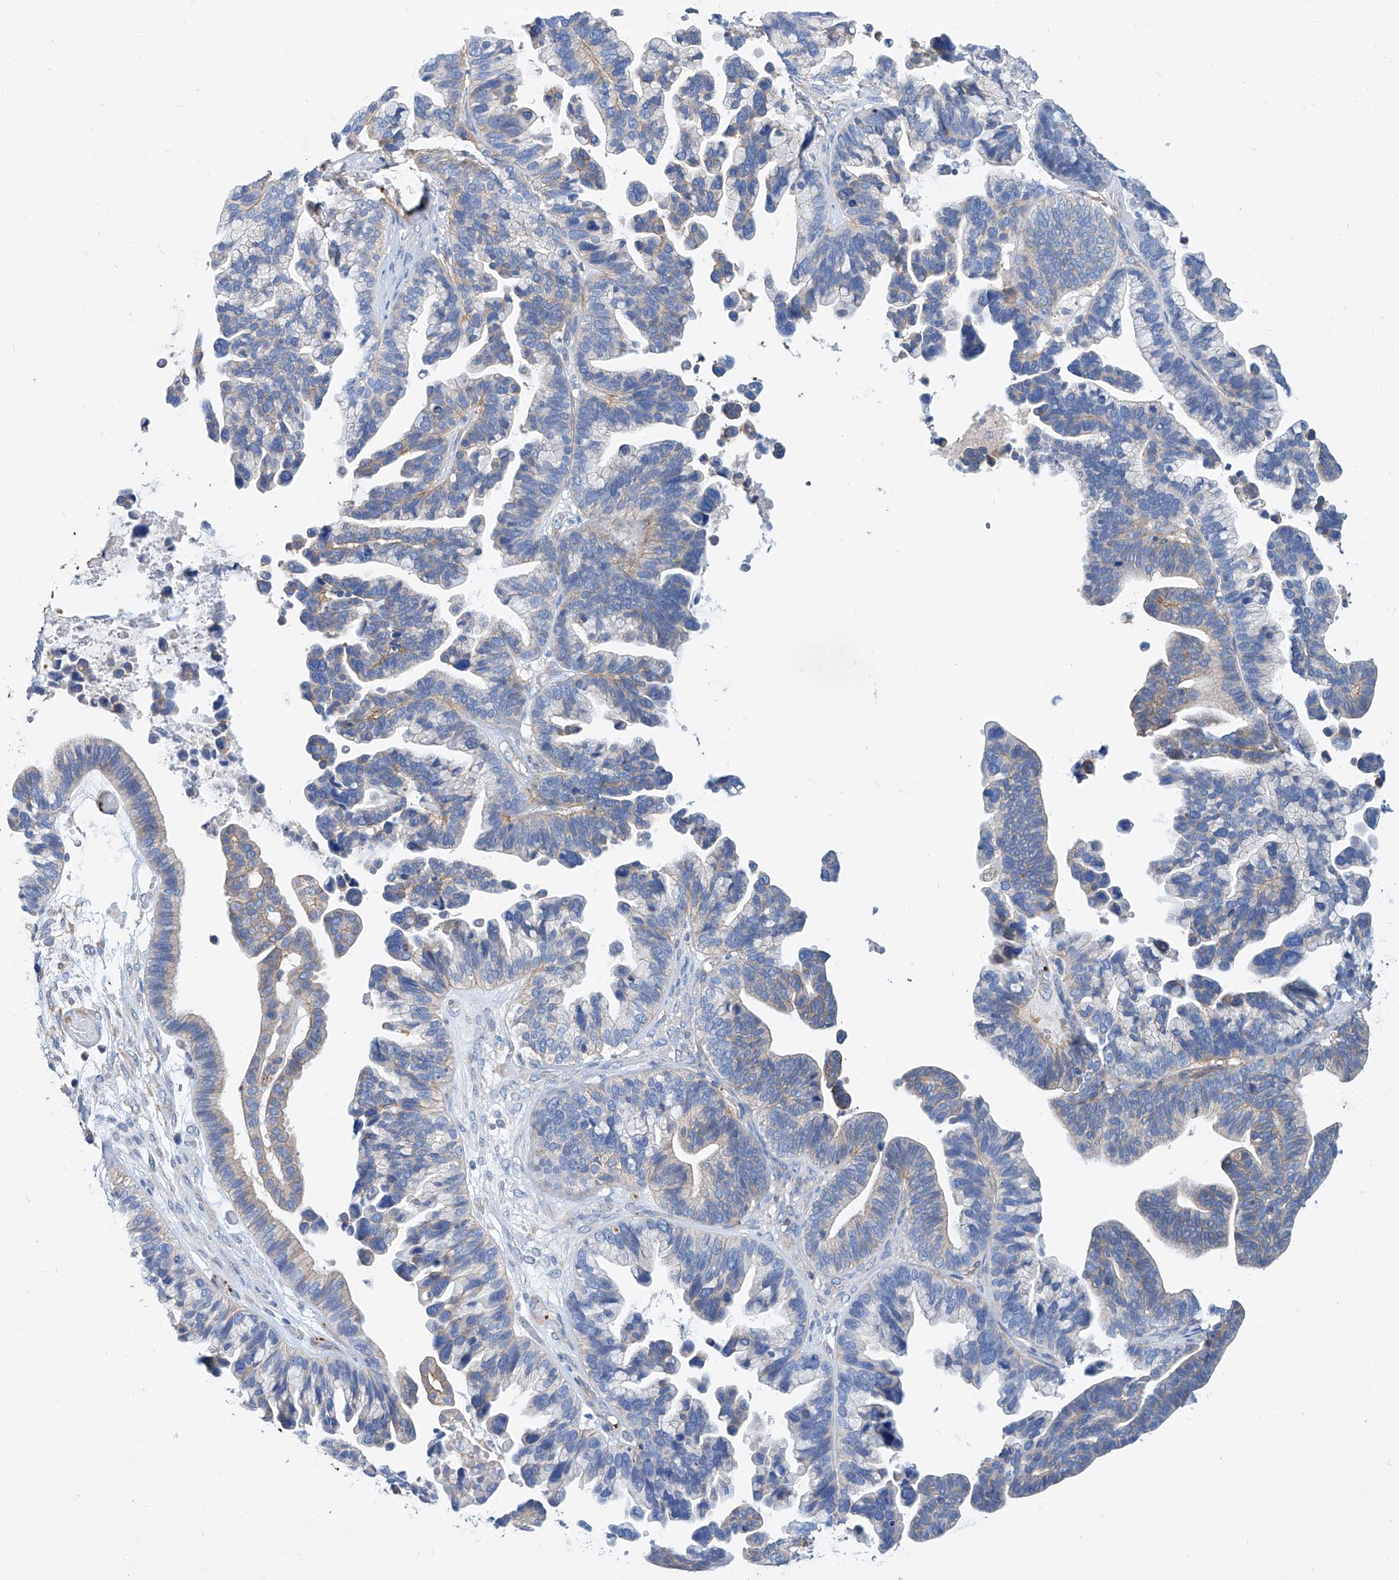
{"staining": {"intensity": "negative", "quantity": "none", "location": "none"}, "tissue": "ovarian cancer", "cell_type": "Tumor cells", "image_type": "cancer", "snomed": [{"axis": "morphology", "description": "Cystadenocarcinoma, serous, NOS"}, {"axis": "topography", "description": "Ovary"}], "caption": "Serous cystadenocarcinoma (ovarian) stained for a protein using immunohistochemistry (IHC) shows no staining tumor cells.", "gene": "TAS2R60", "patient": {"sex": "female", "age": 56}}